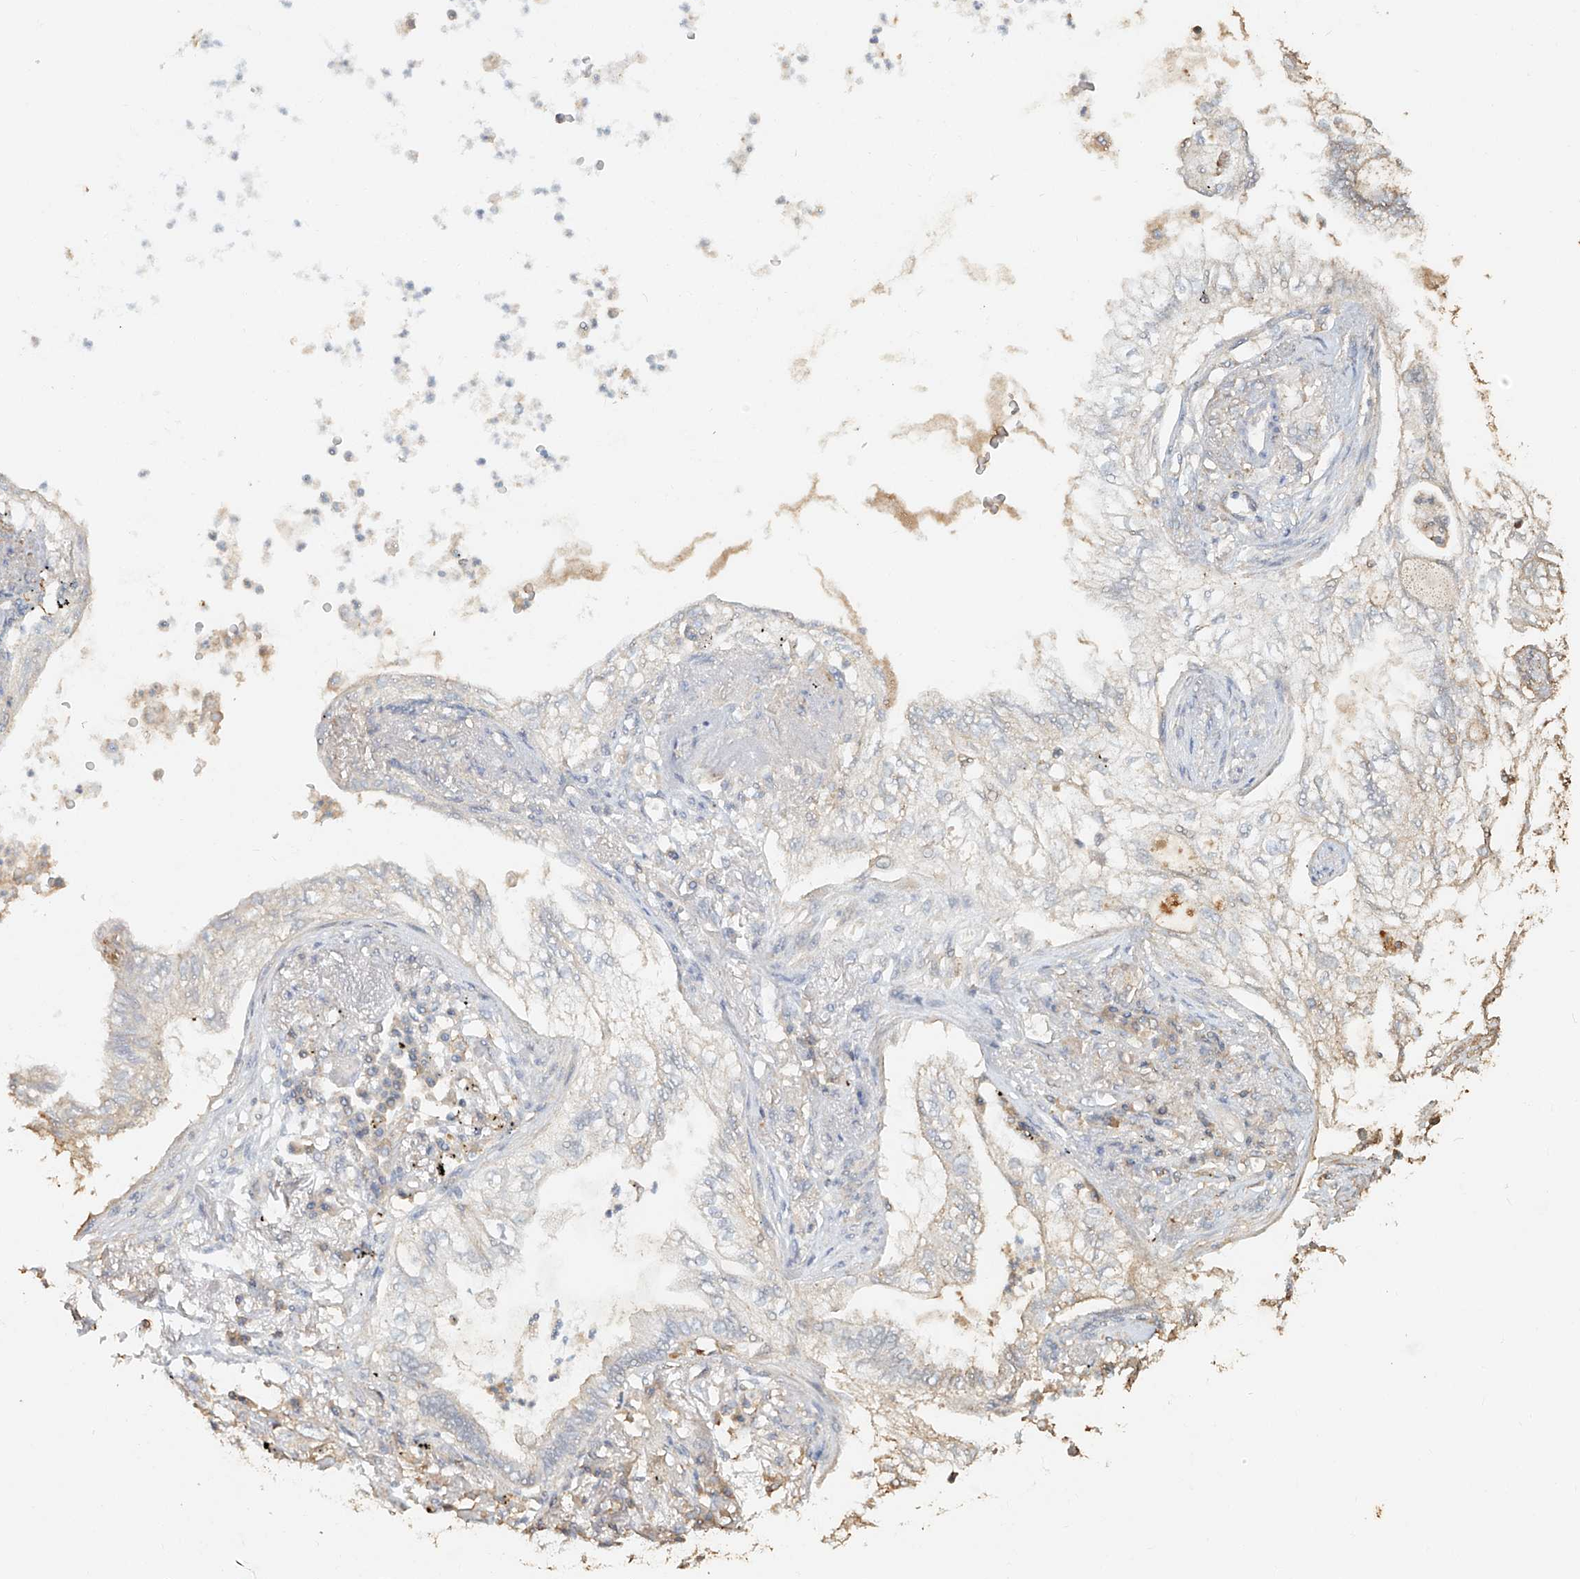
{"staining": {"intensity": "negative", "quantity": "none", "location": "none"}, "tissue": "lung cancer", "cell_type": "Tumor cells", "image_type": "cancer", "snomed": [{"axis": "morphology", "description": "Normal tissue, NOS"}, {"axis": "morphology", "description": "Adenocarcinoma, NOS"}, {"axis": "topography", "description": "Bronchus"}, {"axis": "topography", "description": "Lung"}], "caption": "Tumor cells are negative for protein expression in human lung cancer. The staining is performed using DAB brown chromogen with nuclei counter-stained in using hematoxylin.", "gene": "NPHS1", "patient": {"sex": "female", "age": 70}}